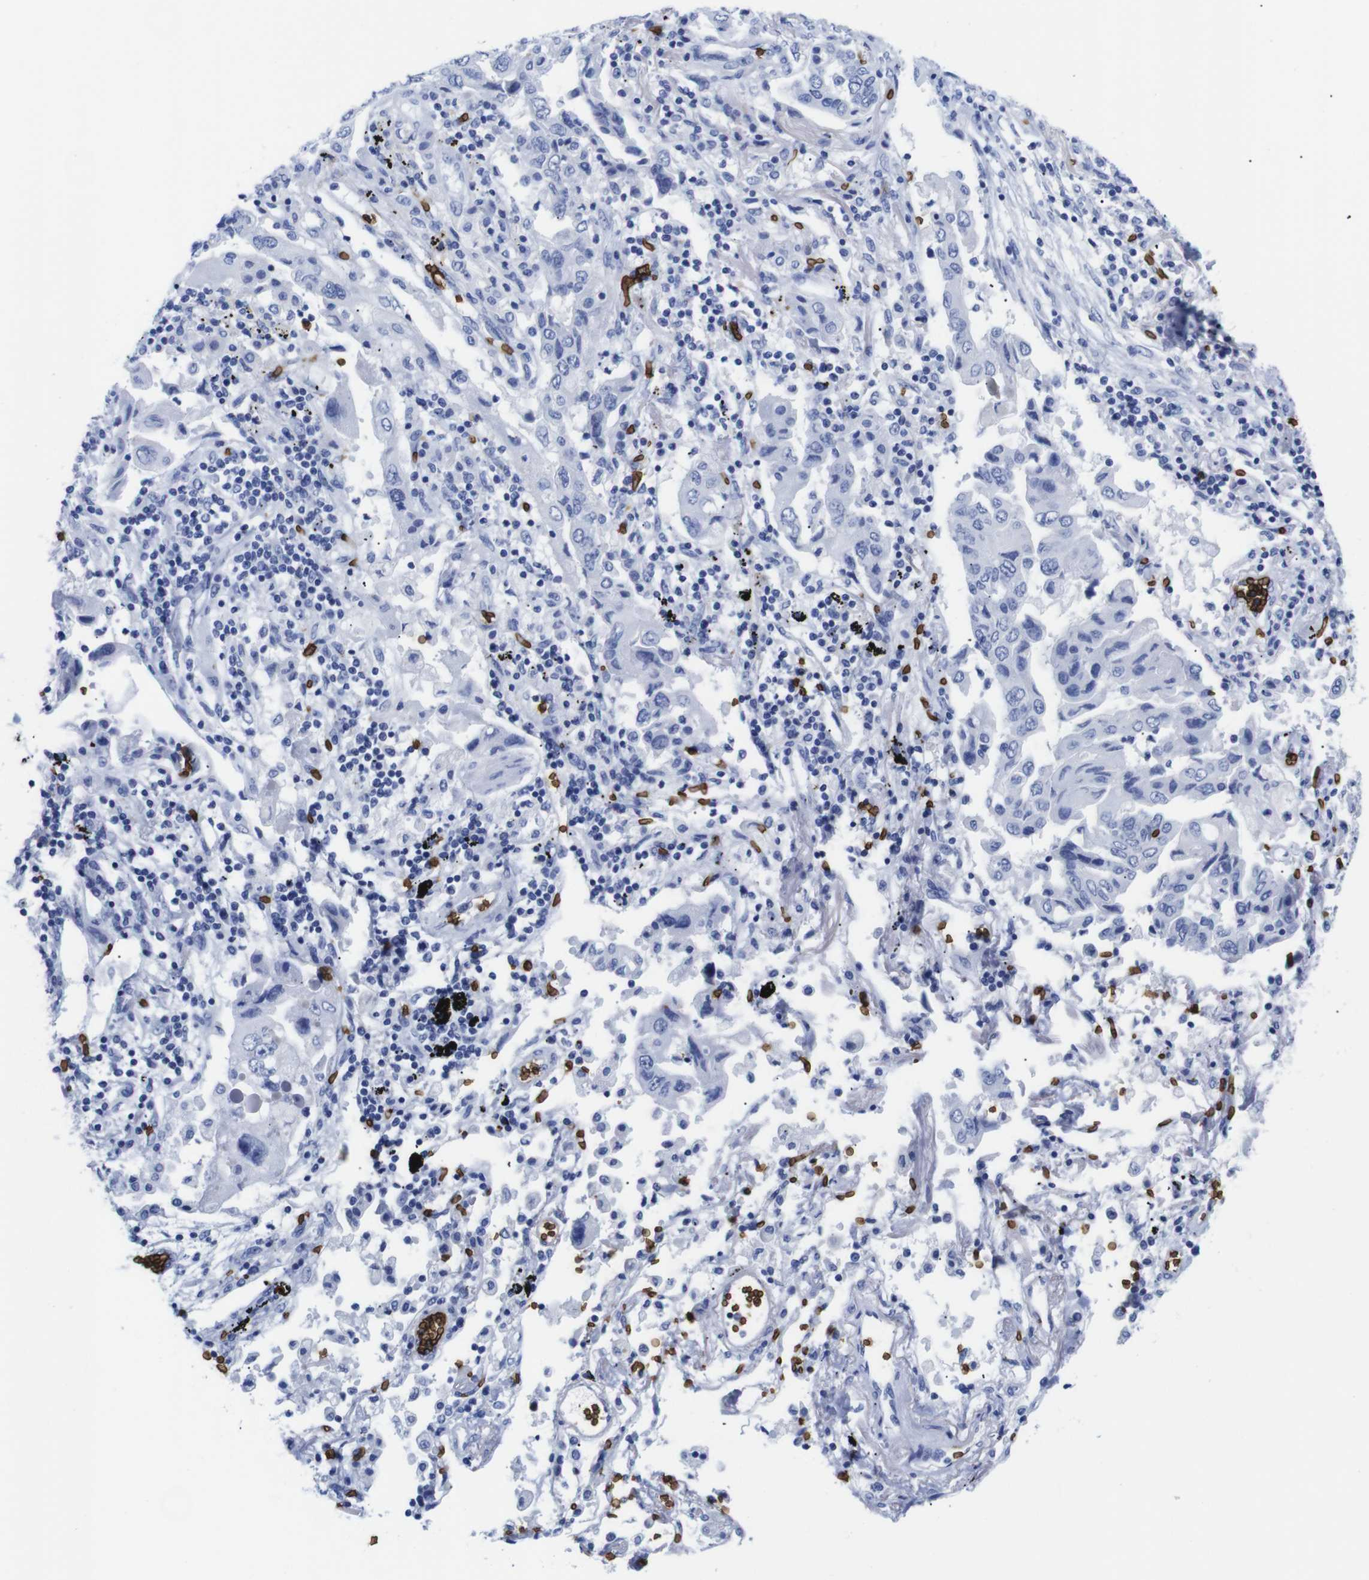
{"staining": {"intensity": "negative", "quantity": "none", "location": "none"}, "tissue": "lung cancer", "cell_type": "Tumor cells", "image_type": "cancer", "snomed": [{"axis": "morphology", "description": "Adenocarcinoma, NOS"}, {"axis": "topography", "description": "Lung"}], "caption": "Lung adenocarcinoma was stained to show a protein in brown. There is no significant staining in tumor cells.", "gene": "S1PR2", "patient": {"sex": "female", "age": 65}}